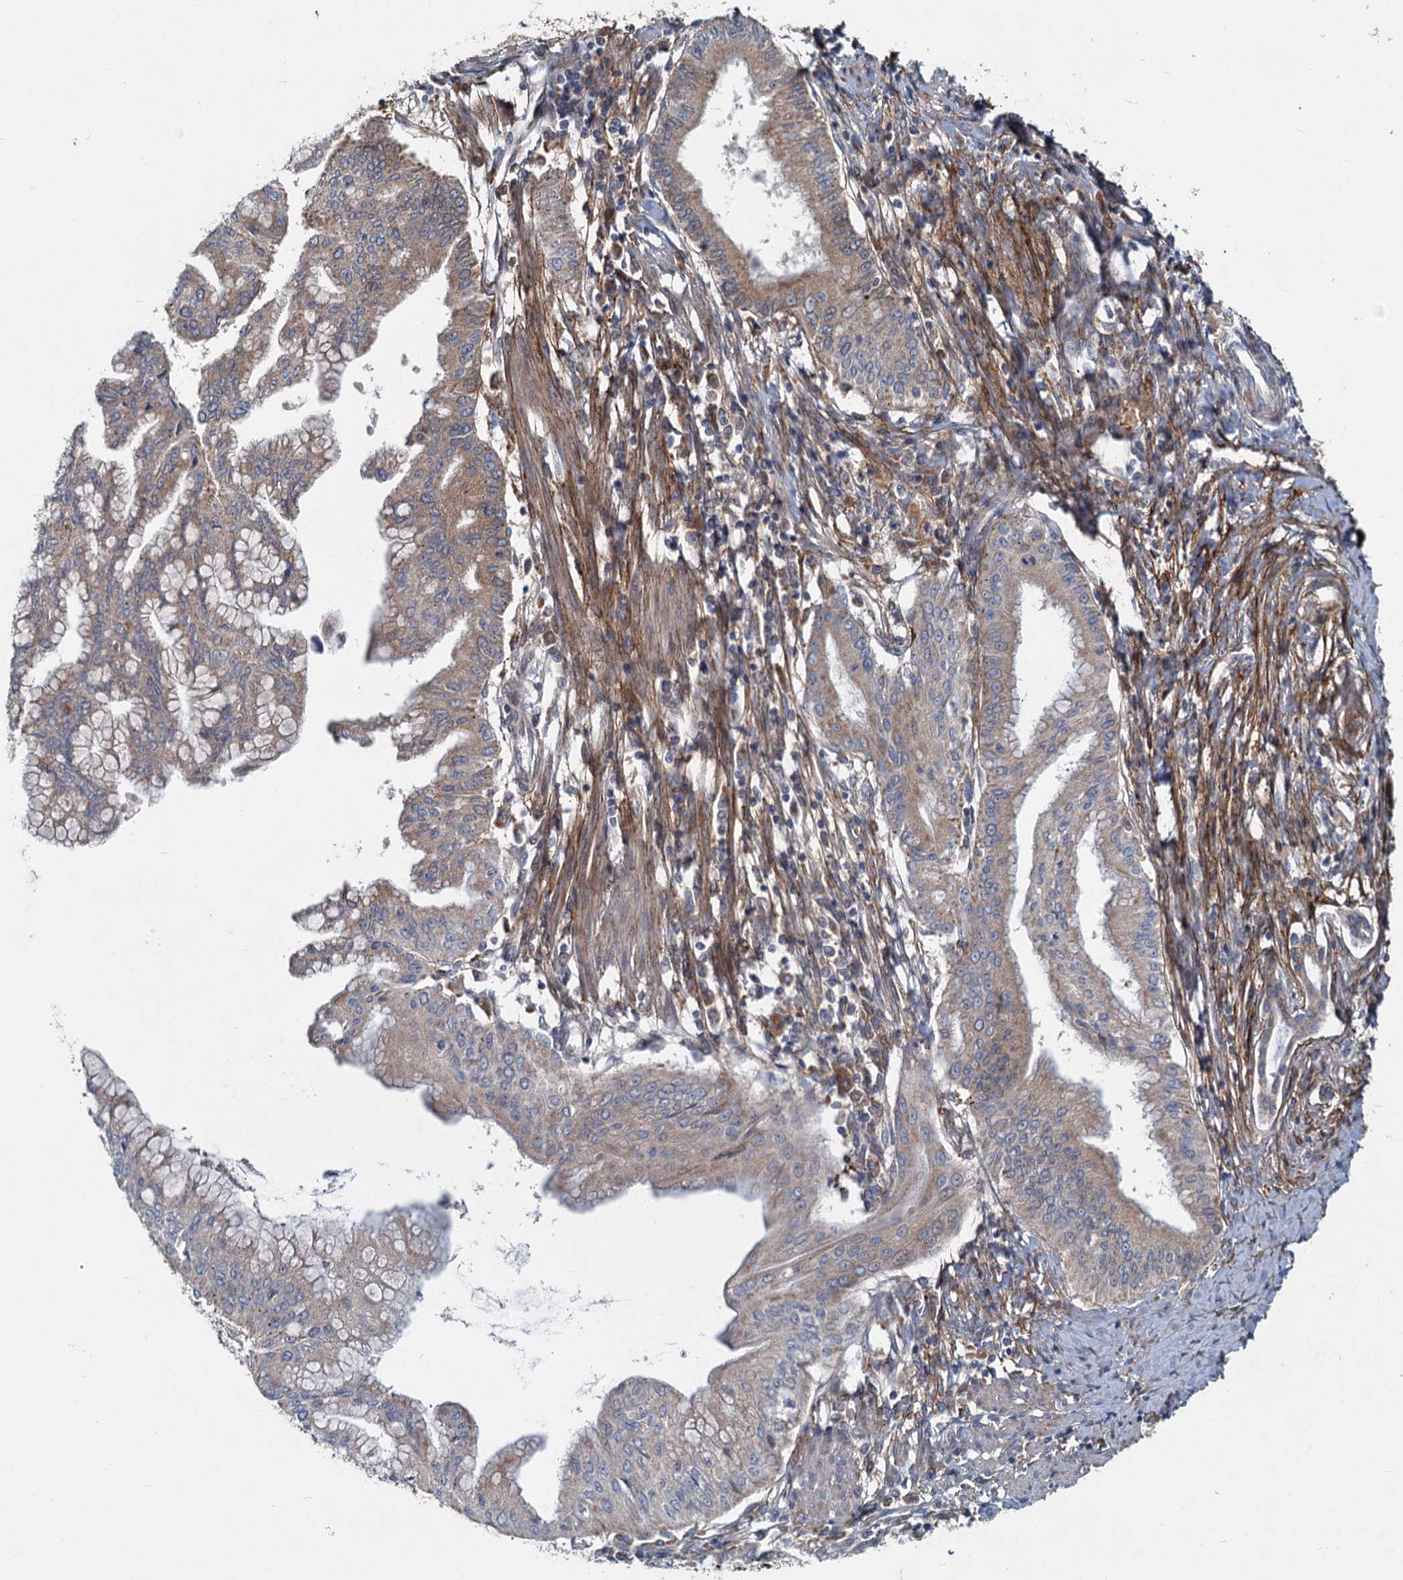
{"staining": {"intensity": "moderate", "quantity": "25%-75%", "location": "cytoplasmic/membranous"}, "tissue": "pancreatic cancer", "cell_type": "Tumor cells", "image_type": "cancer", "snomed": [{"axis": "morphology", "description": "Adenocarcinoma, NOS"}, {"axis": "topography", "description": "Pancreas"}], "caption": "This micrograph displays immunohistochemistry (IHC) staining of adenocarcinoma (pancreatic), with medium moderate cytoplasmic/membranous staining in approximately 25%-75% of tumor cells.", "gene": "ADCY2", "patient": {"sex": "male", "age": 46}}